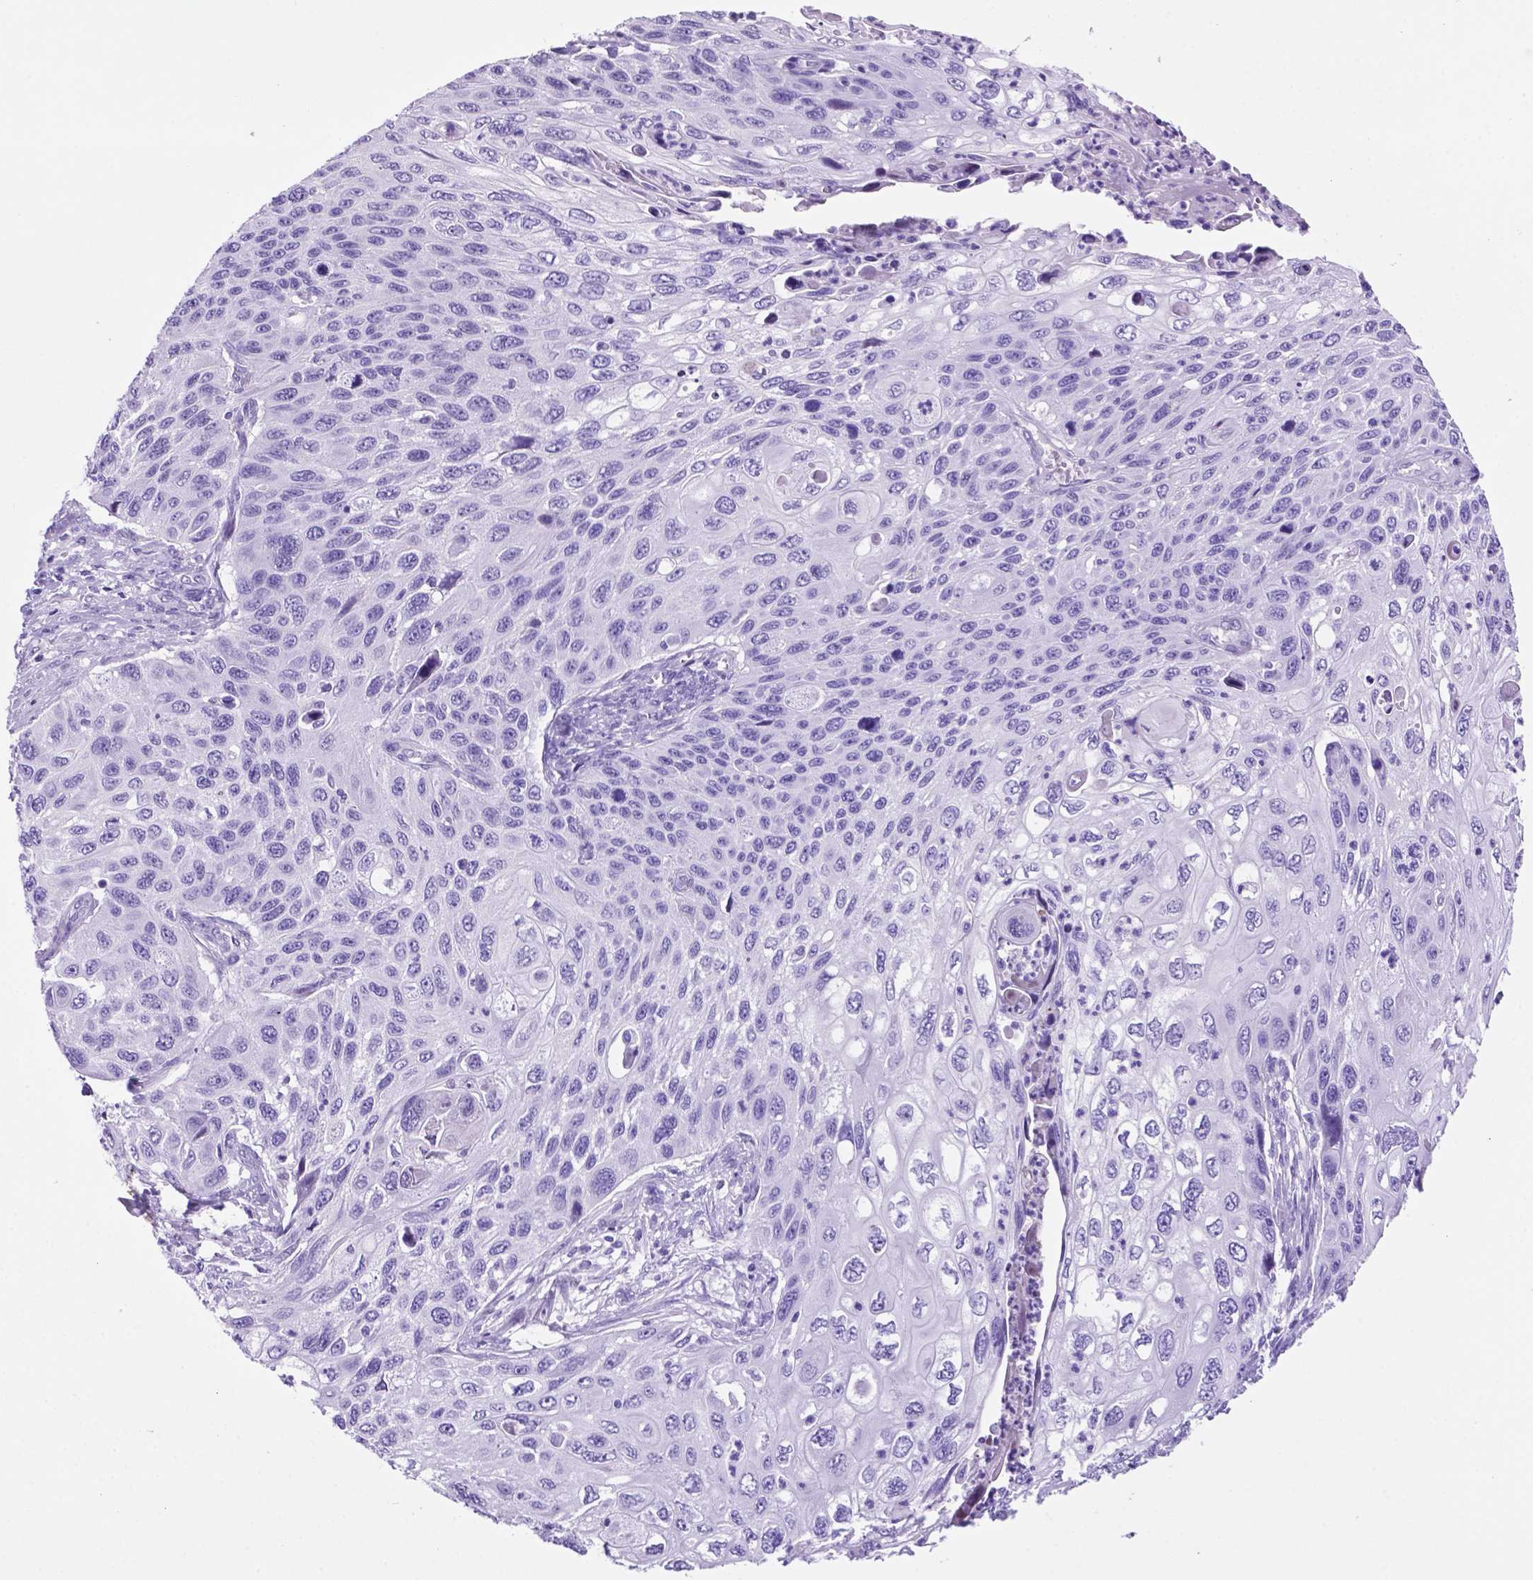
{"staining": {"intensity": "negative", "quantity": "none", "location": "none"}, "tissue": "cervical cancer", "cell_type": "Tumor cells", "image_type": "cancer", "snomed": [{"axis": "morphology", "description": "Squamous cell carcinoma, NOS"}, {"axis": "topography", "description": "Cervix"}], "caption": "An immunohistochemistry (IHC) photomicrograph of cervical cancer is shown. There is no staining in tumor cells of cervical cancer.", "gene": "C17orf107", "patient": {"sex": "female", "age": 70}}